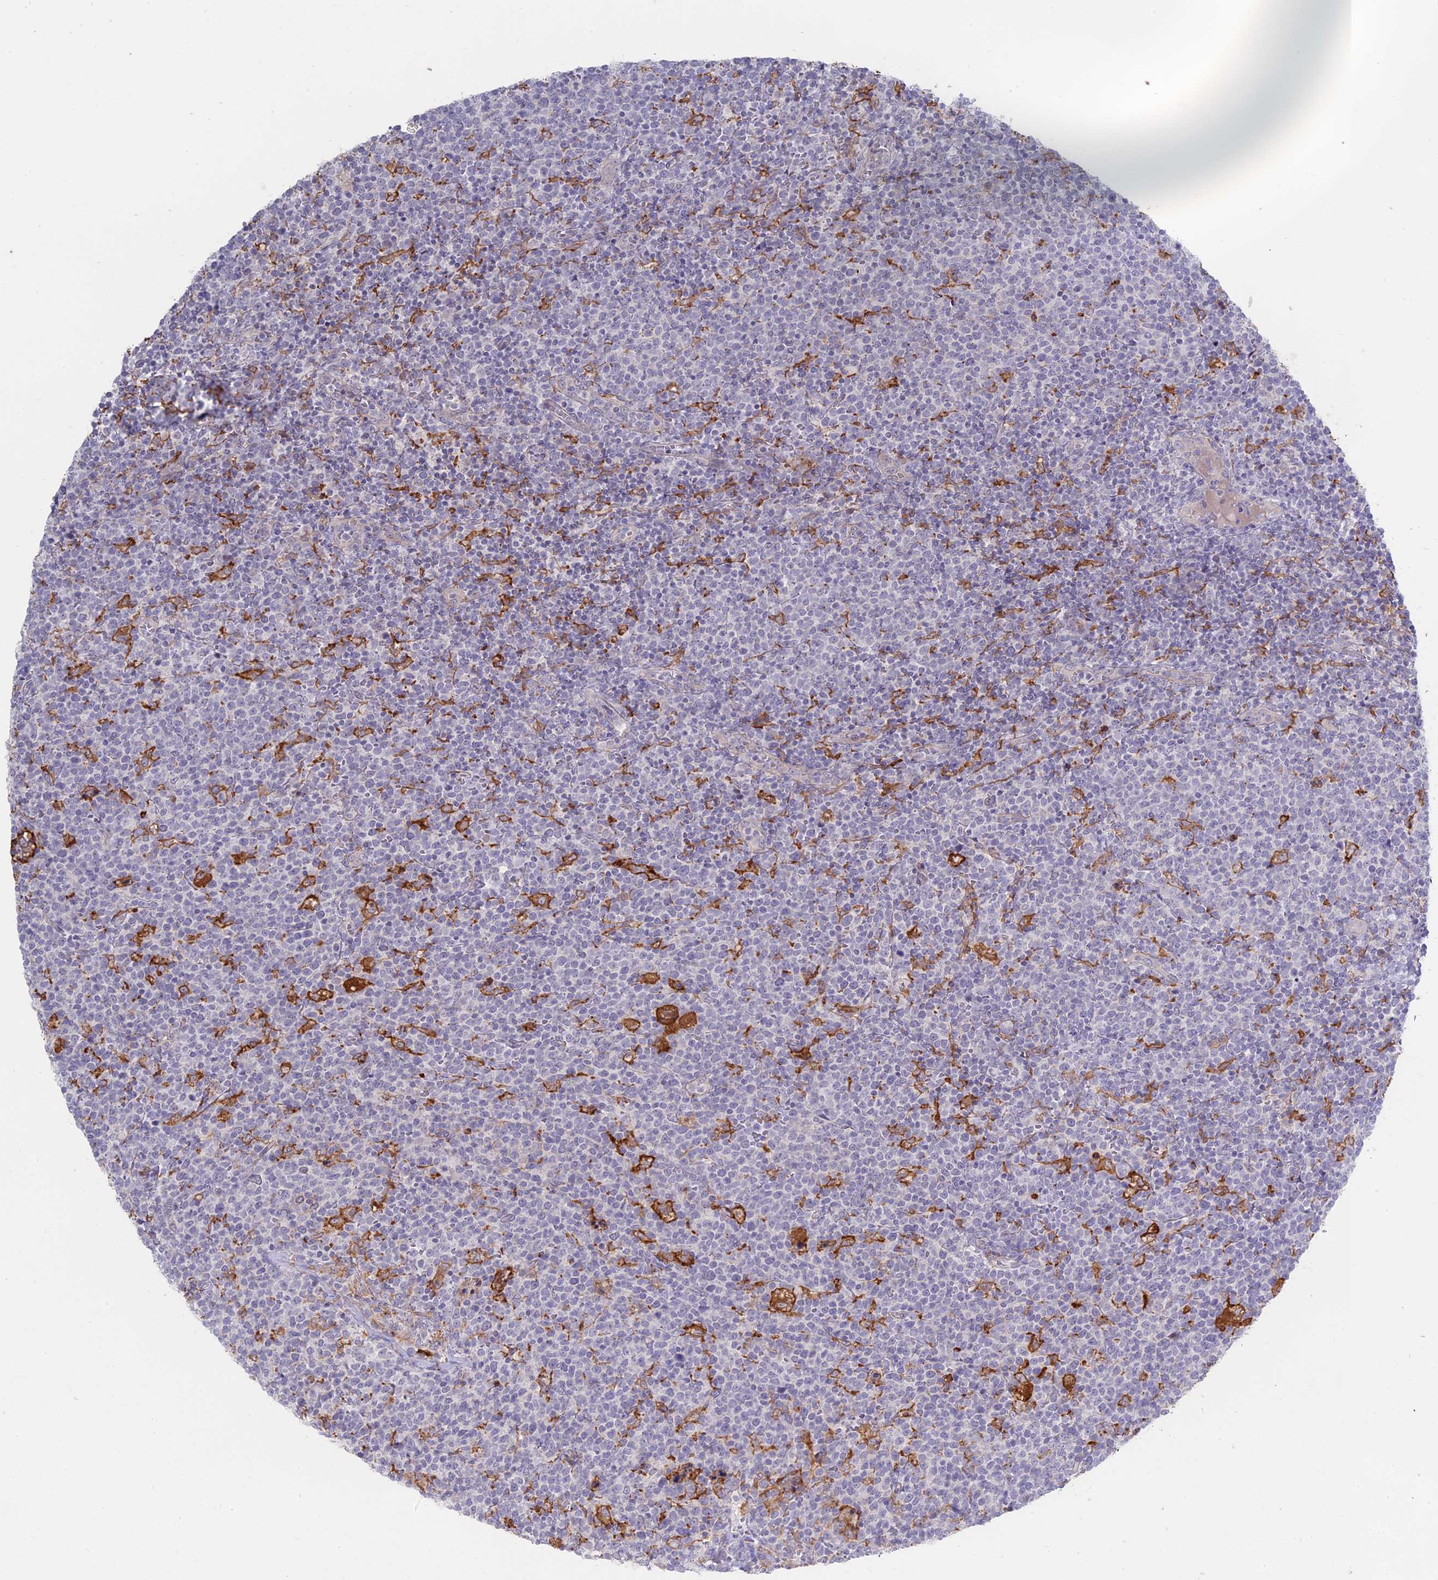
{"staining": {"intensity": "negative", "quantity": "none", "location": "none"}, "tissue": "lymphoma", "cell_type": "Tumor cells", "image_type": "cancer", "snomed": [{"axis": "morphology", "description": "Malignant lymphoma, non-Hodgkin's type, High grade"}, {"axis": "topography", "description": "Lymph node"}], "caption": "DAB immunohistochemical staining of human malignant lymphoma, non-Hodgkin's type (high-grade) shows no significant positivity in tumor cells. (Stains: DAB (3,3'-diaminobenzidine) IHC with hematoxylin counter stain, Microscopy: brightfield microscopy at high magnification).", "gene": "MYO5B", "patient": {"sex": "male", "age": 61}}